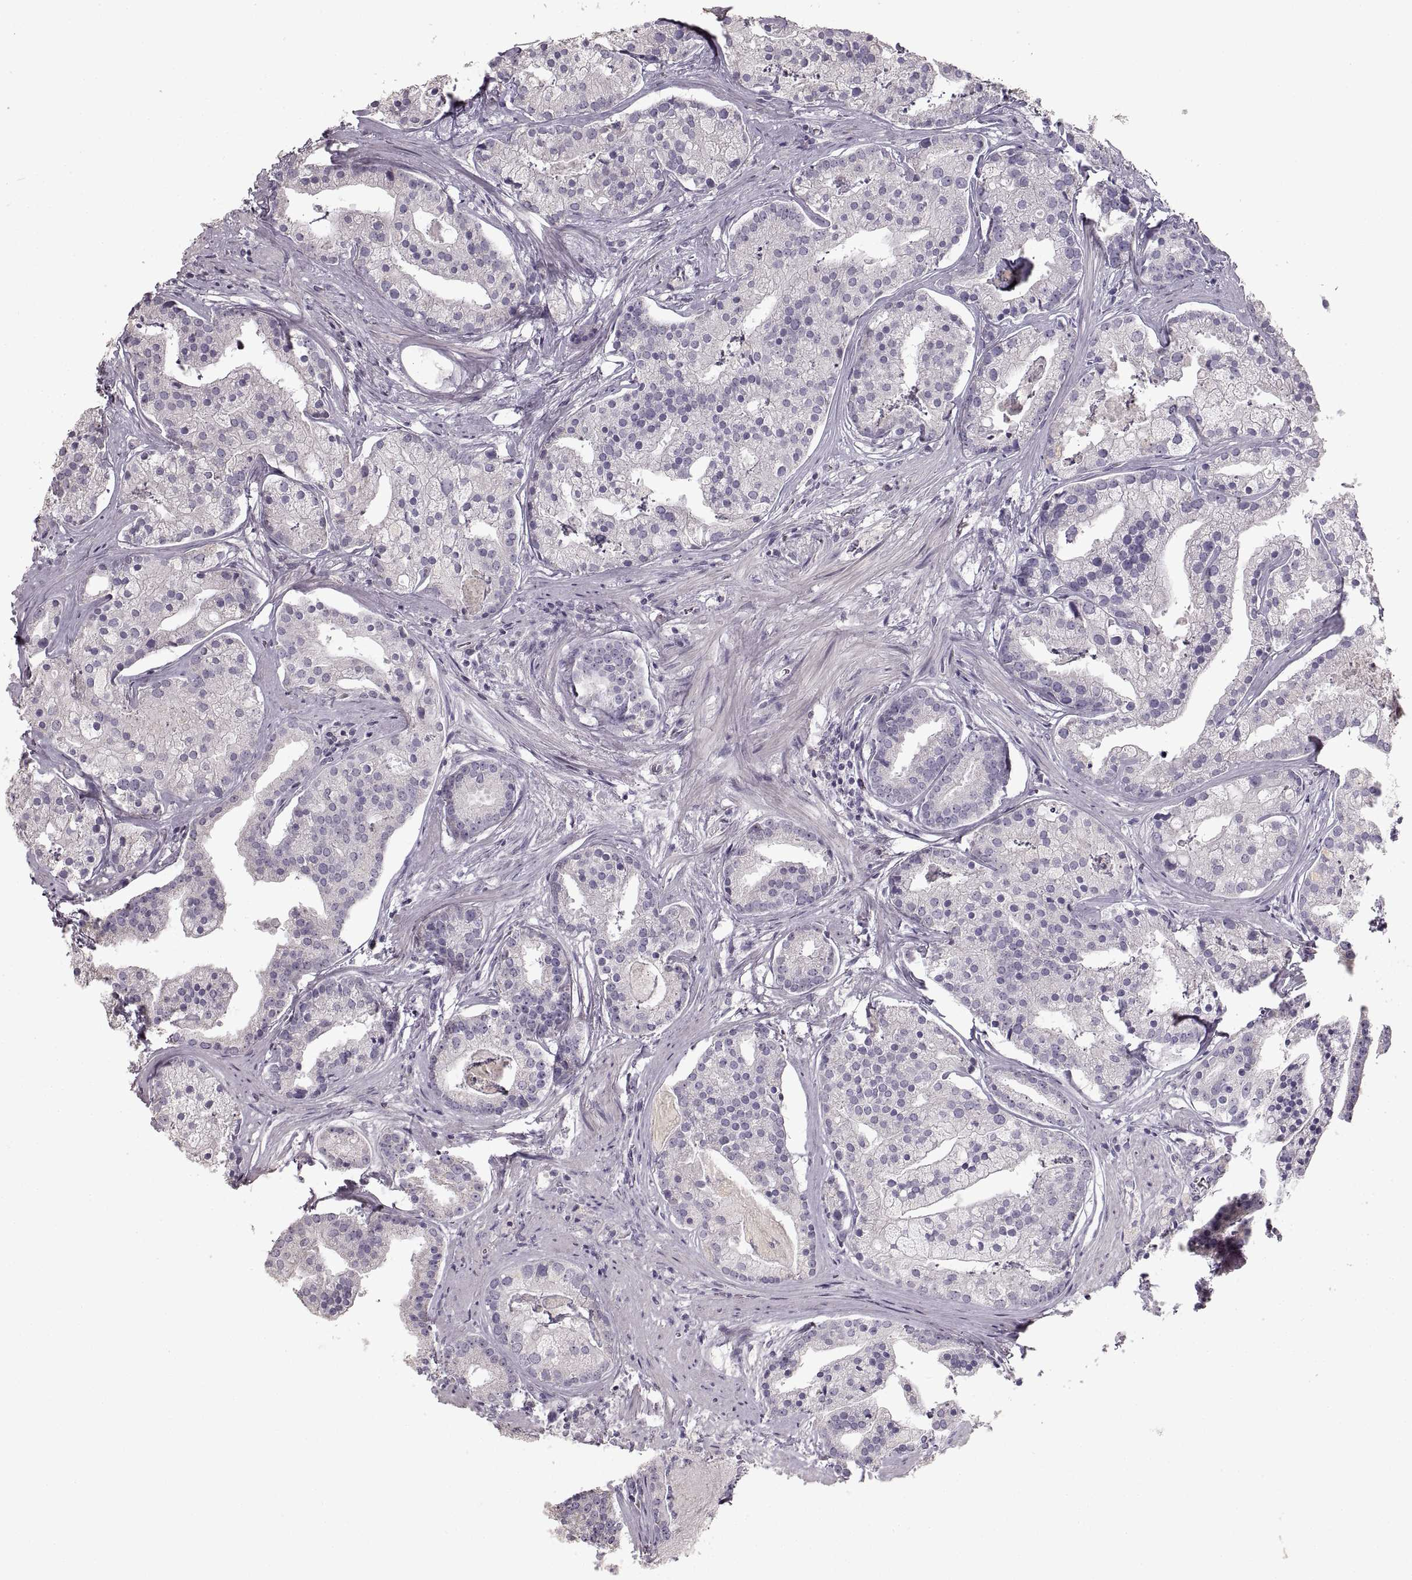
{"staining": {"intensity": "negative", "quantity": "none", "location": "none"}, "tissue": "prostate cancer", "cell_type": "Tumor cells", "image_type": "cancer", "snomed": [{"axis": "morphology", "description": "Adenocarcinoma, NOS"}, {"axis": "topography", "description": "Prostate and seminal vesicle, NOS"}, {"axis": "topography", "description": "Prostate"}], "caption": "Immunohistochemical staining of human adenocarcinoma (prostate) demonstrates no significant staining in tumor cells.", "gene": "ZP3", "patient": {"sex": "male", "age": 44}}